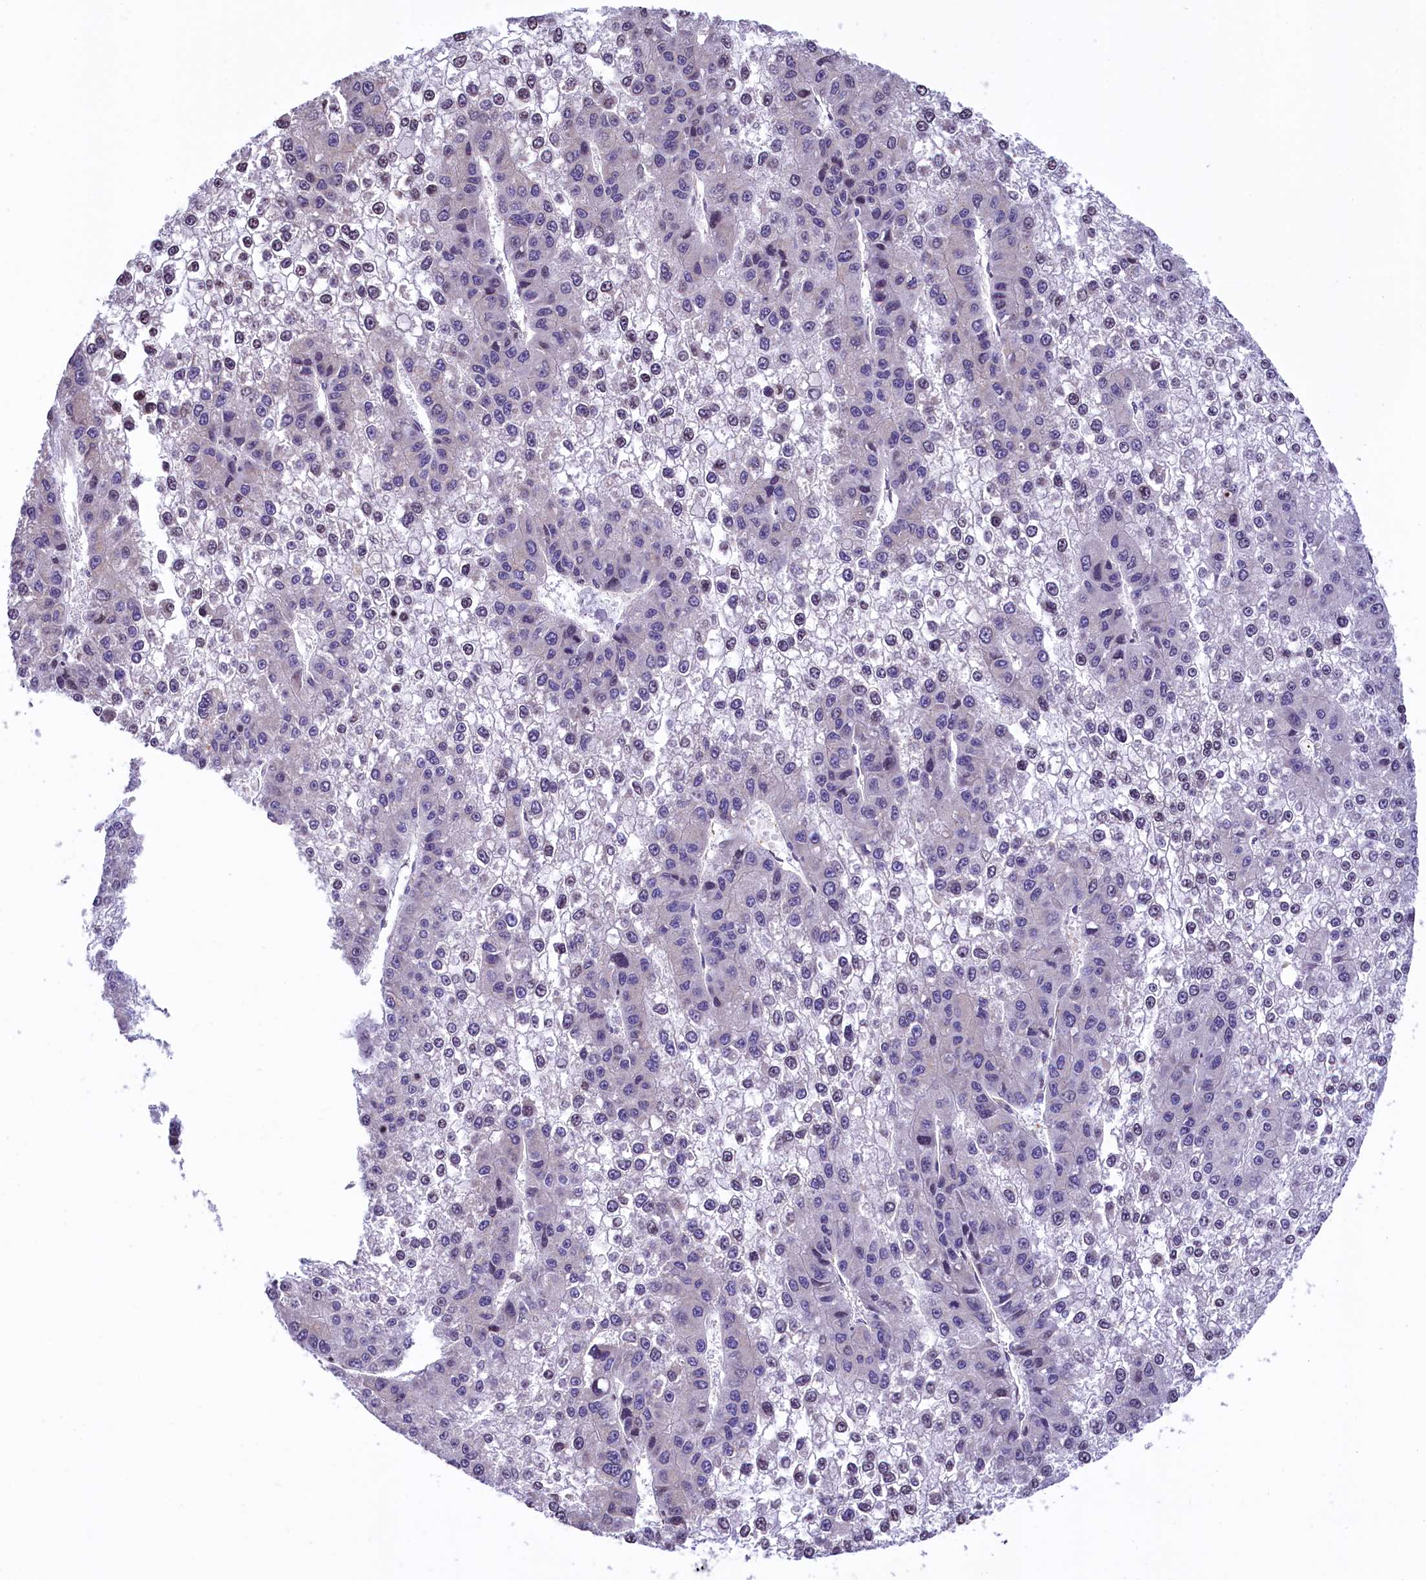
{"staining": {"intensity": "negative", "quantity": "none", "location": "none"}, "tissue": "liver cancer", "cell_type": "Tumor cells", "image_type": "cancer", "snomed": [{"axis": "morphology", "description": "Carcinoma, Hepatocellular, NOS"}, {"axis": "topography", "description": "Liver"}], "caption": "Liver hepatocellular carcinoma stained for a protein using immunohistochemistry reveals no staining tumor cells.", "gene": "ZNF2", "patient": {"sex": "female", "age": 73}}